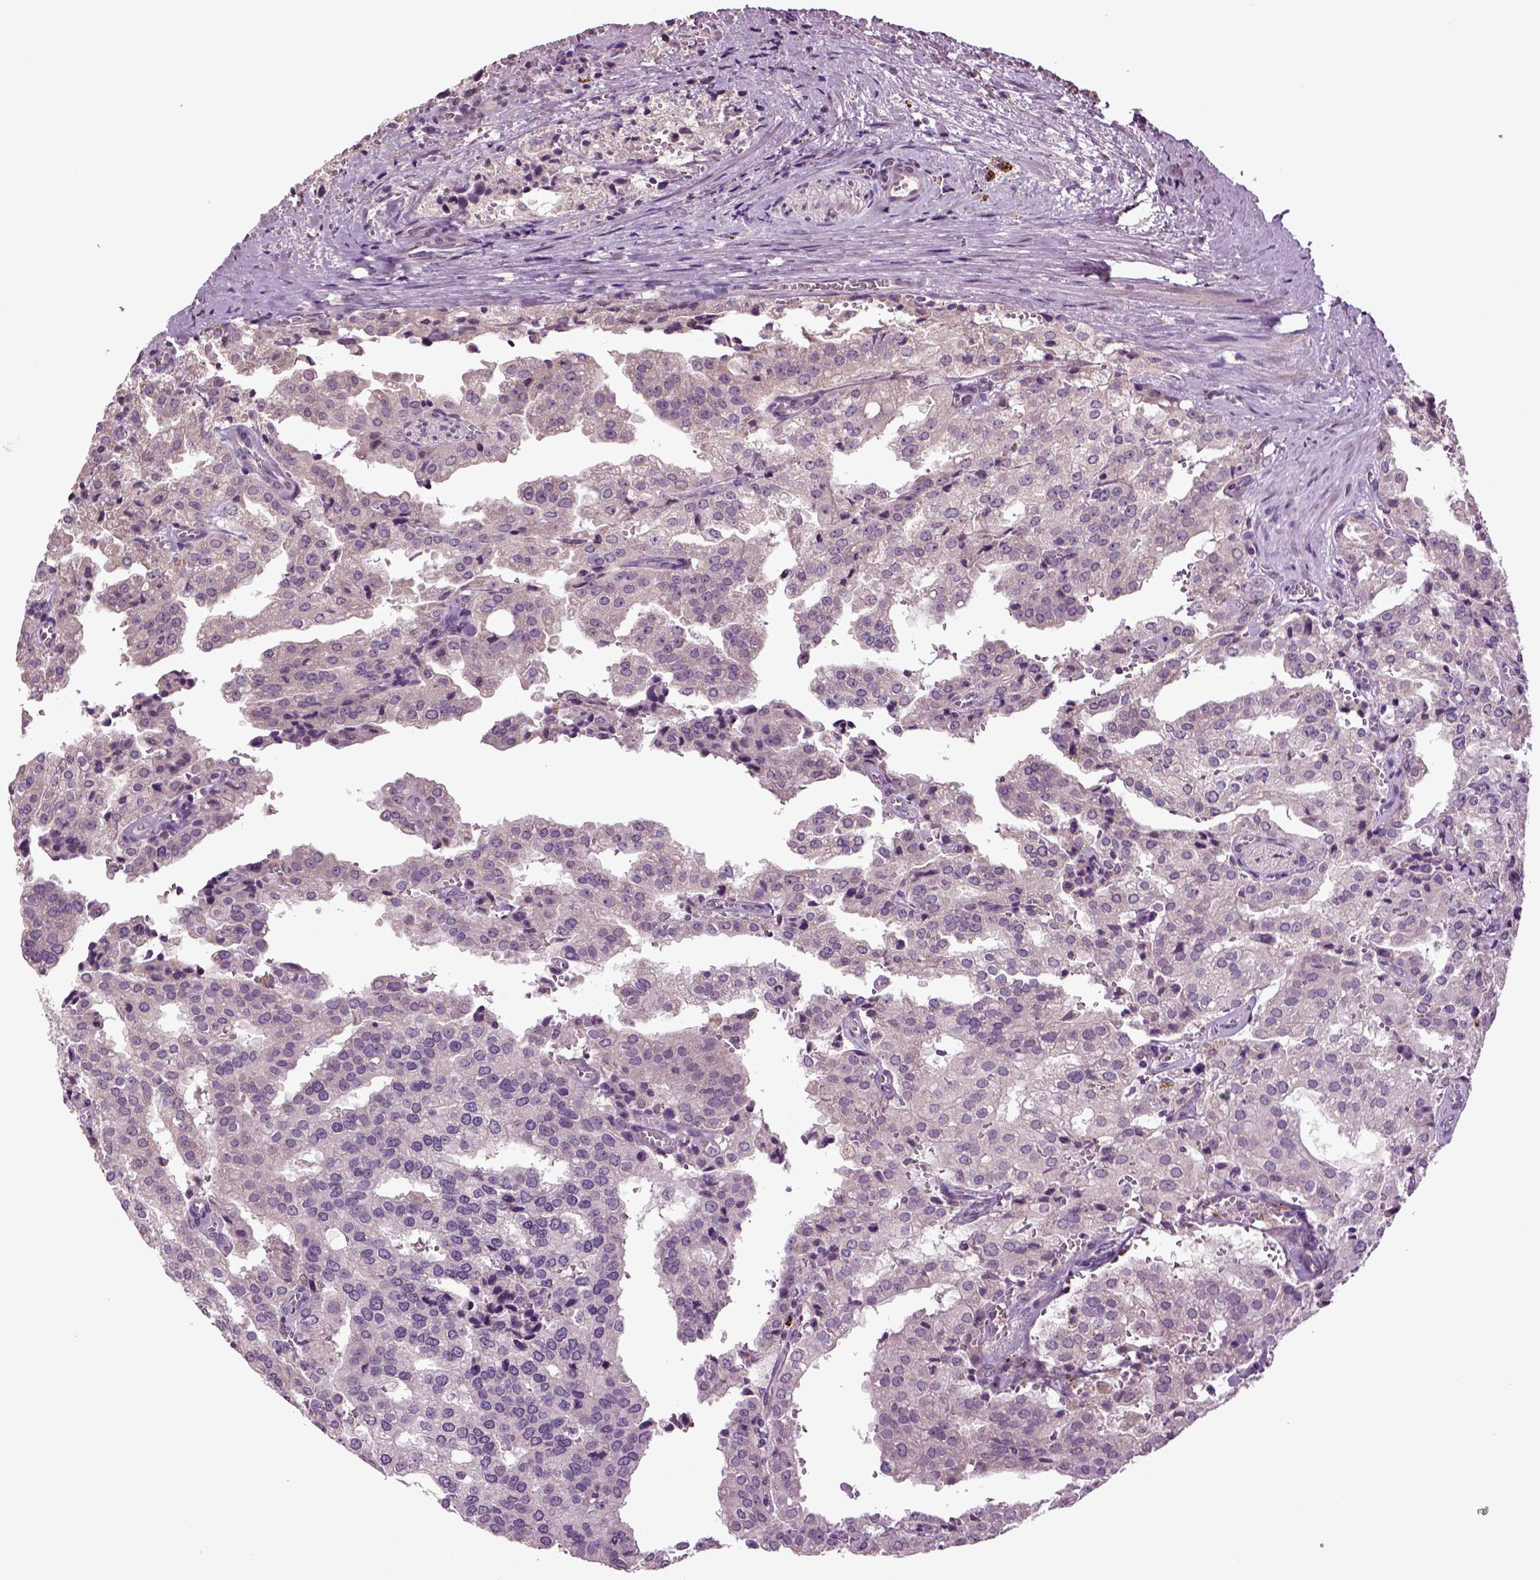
{"staining": {"intensity": "negative", "quantity": "none", "location": "none"}, "tissue": "prostate cancer", "cell_type": "Tumor cells", "image_type": "cancer", "snomed": [{"axis": "morphology", "description": "Adenocarcinoma, High grade"}, {"axis": "topography", "description": "Prostate"}], "caption": "This is an immunohistochemistry (IHC) micrograph of prostate cancer. There is no staining in tumor cells.", "gene": "SLC17A6", "patient": {"sex": "male", "age": 68}}